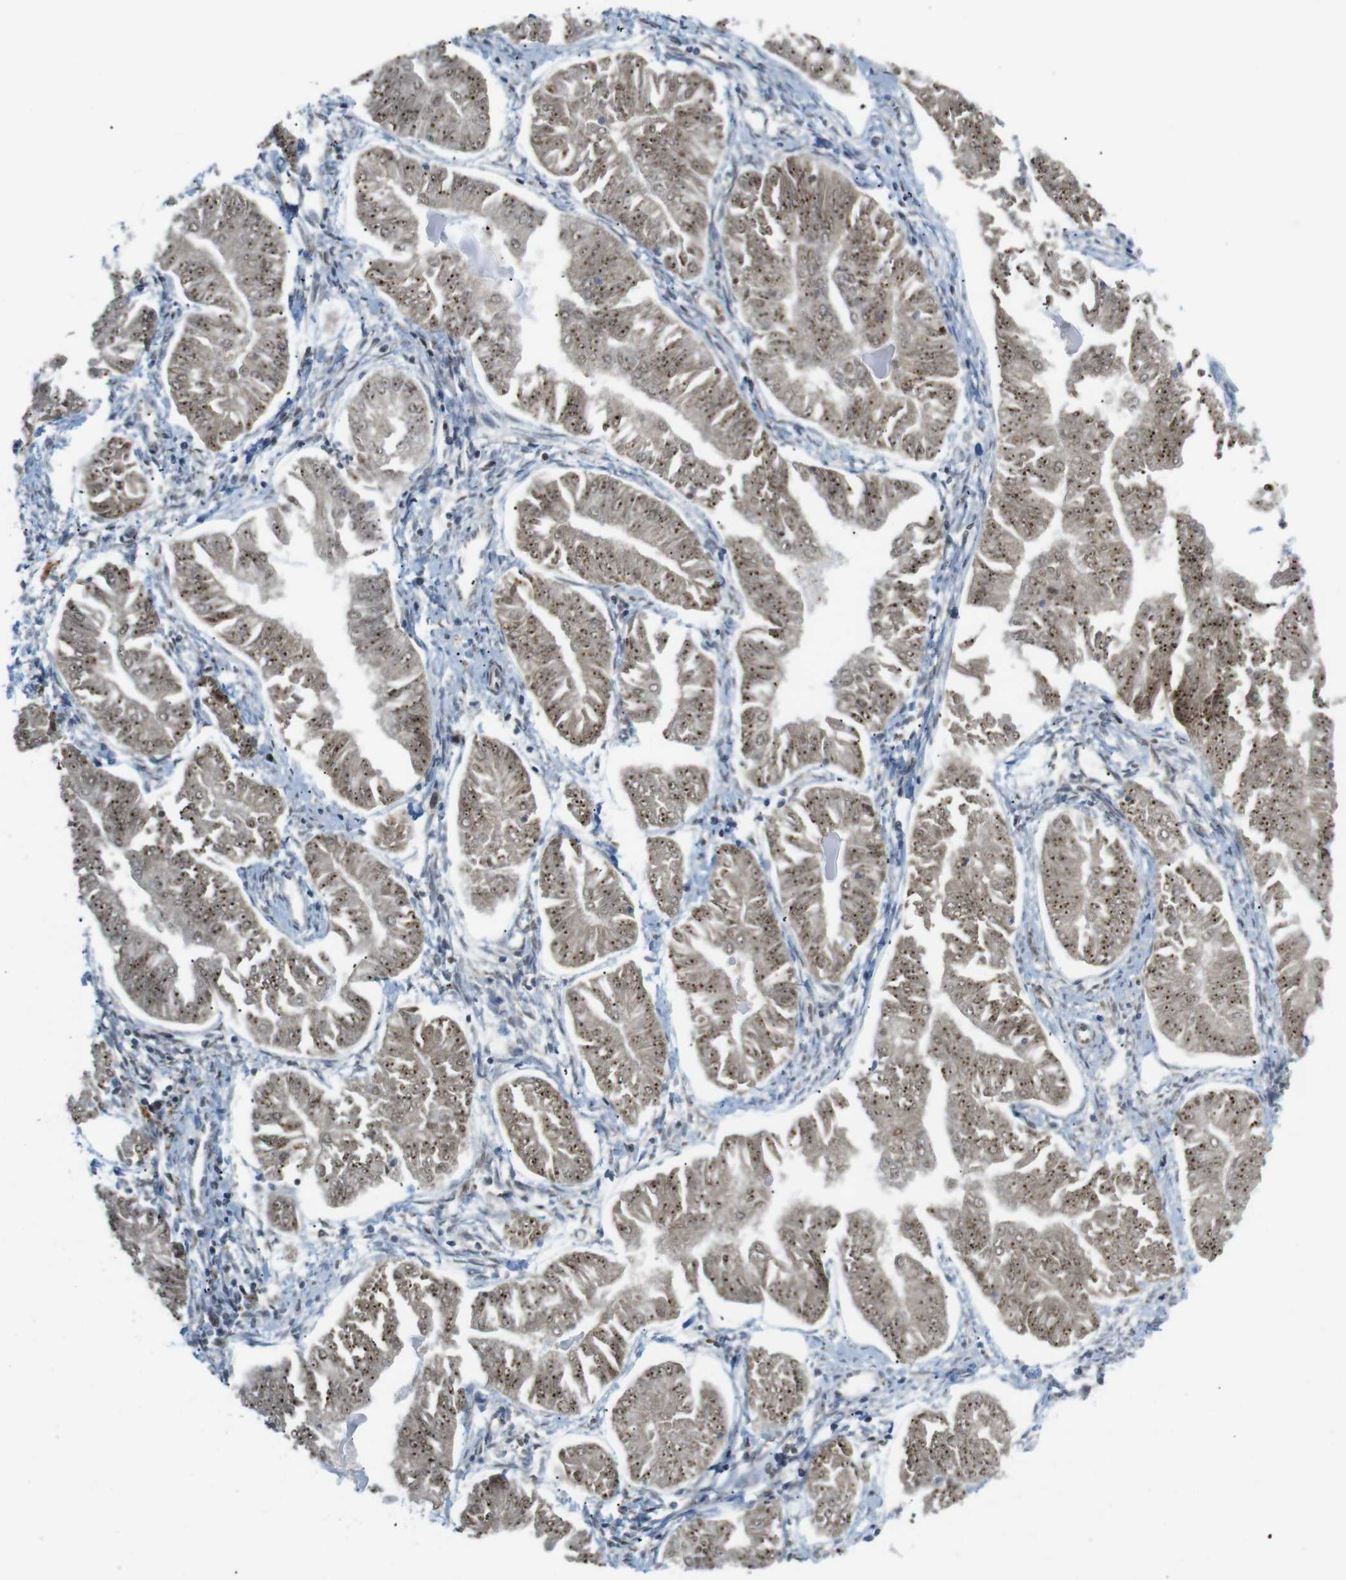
{"staining": {"intensity": "moderate", "quantity": ">75%", "location": "cytoplasmic/membranous,nuclear"}, "tissue": "endometrial cancer", "cell_type": "Tumor cells", "image_type": "cancer", "snomed": [{"axis": "morphology", "description": "Adenocarcinoma, NOS"}, {"axis": "topography", "description": "Endometrium"}], "caption": "DAB immunohistochemical staining of endometrial cancer displays moderate cytoplasmic/membranous and nuclear protein expression in approximately >75% of tumor cells.", "gene": "RIOX2", "patient": {"sex": "female", "age": 53}}